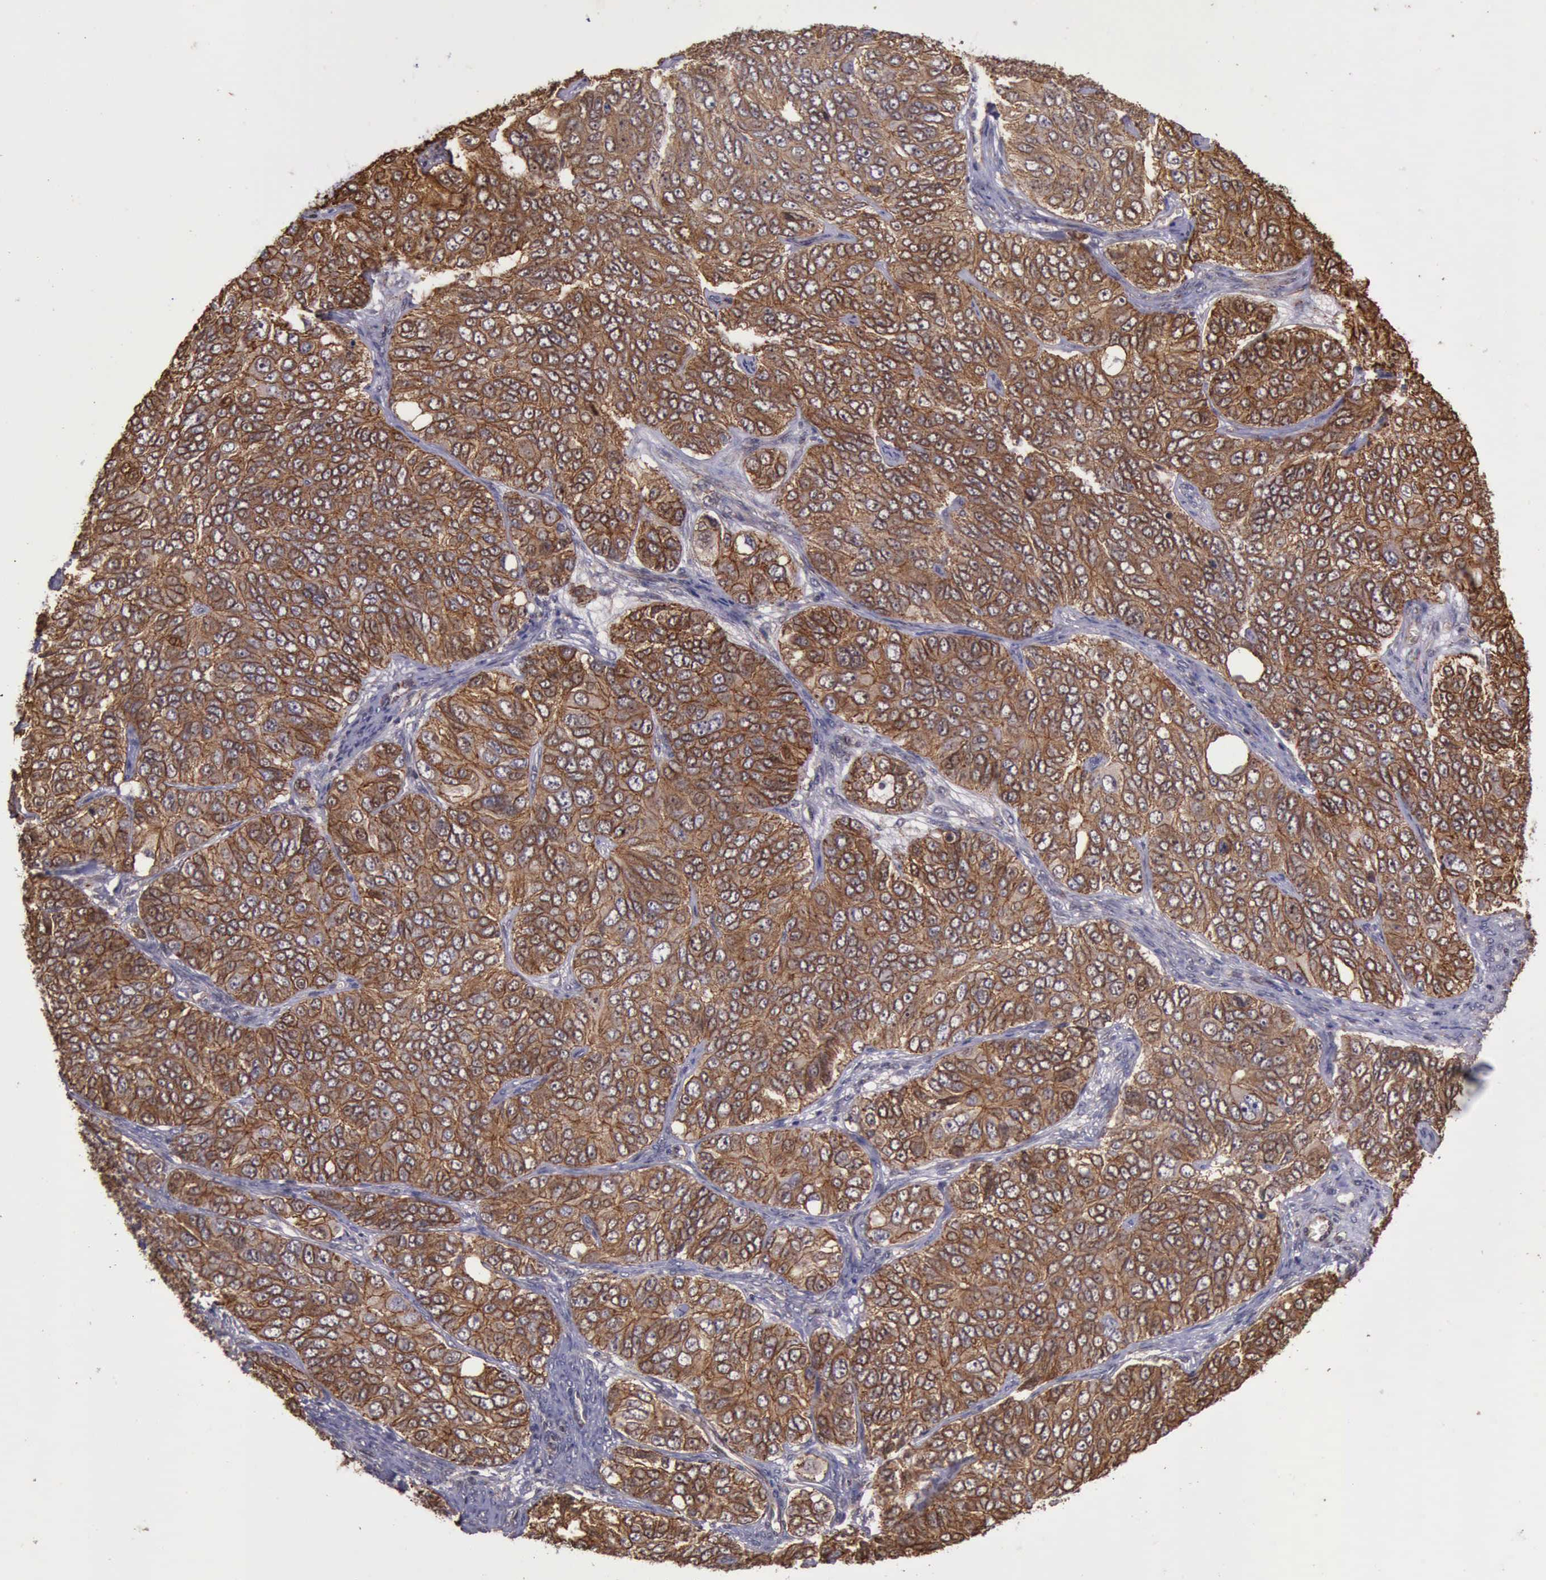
{"staining": {"intensity": "moderate", "quantity": ">75%", "location": "cytoplasmic/membranous"}, "tissue": "ovarian cancer", "cell_type": "Tumor cells", "image_type": "cancer", "snomed": [{"axis": "morphology", "description": "Carcinoma, endometroid"}, {"axis": "topography", "description": "Ovary"}], "caption": "A brown stain shows moderate cytoplasmic/membranous expression of a protein in human ovarian endometroid carcinoma tumor cells.", "gene": "CTNNB1", "patient": {"sex": "female", "age": 51}}